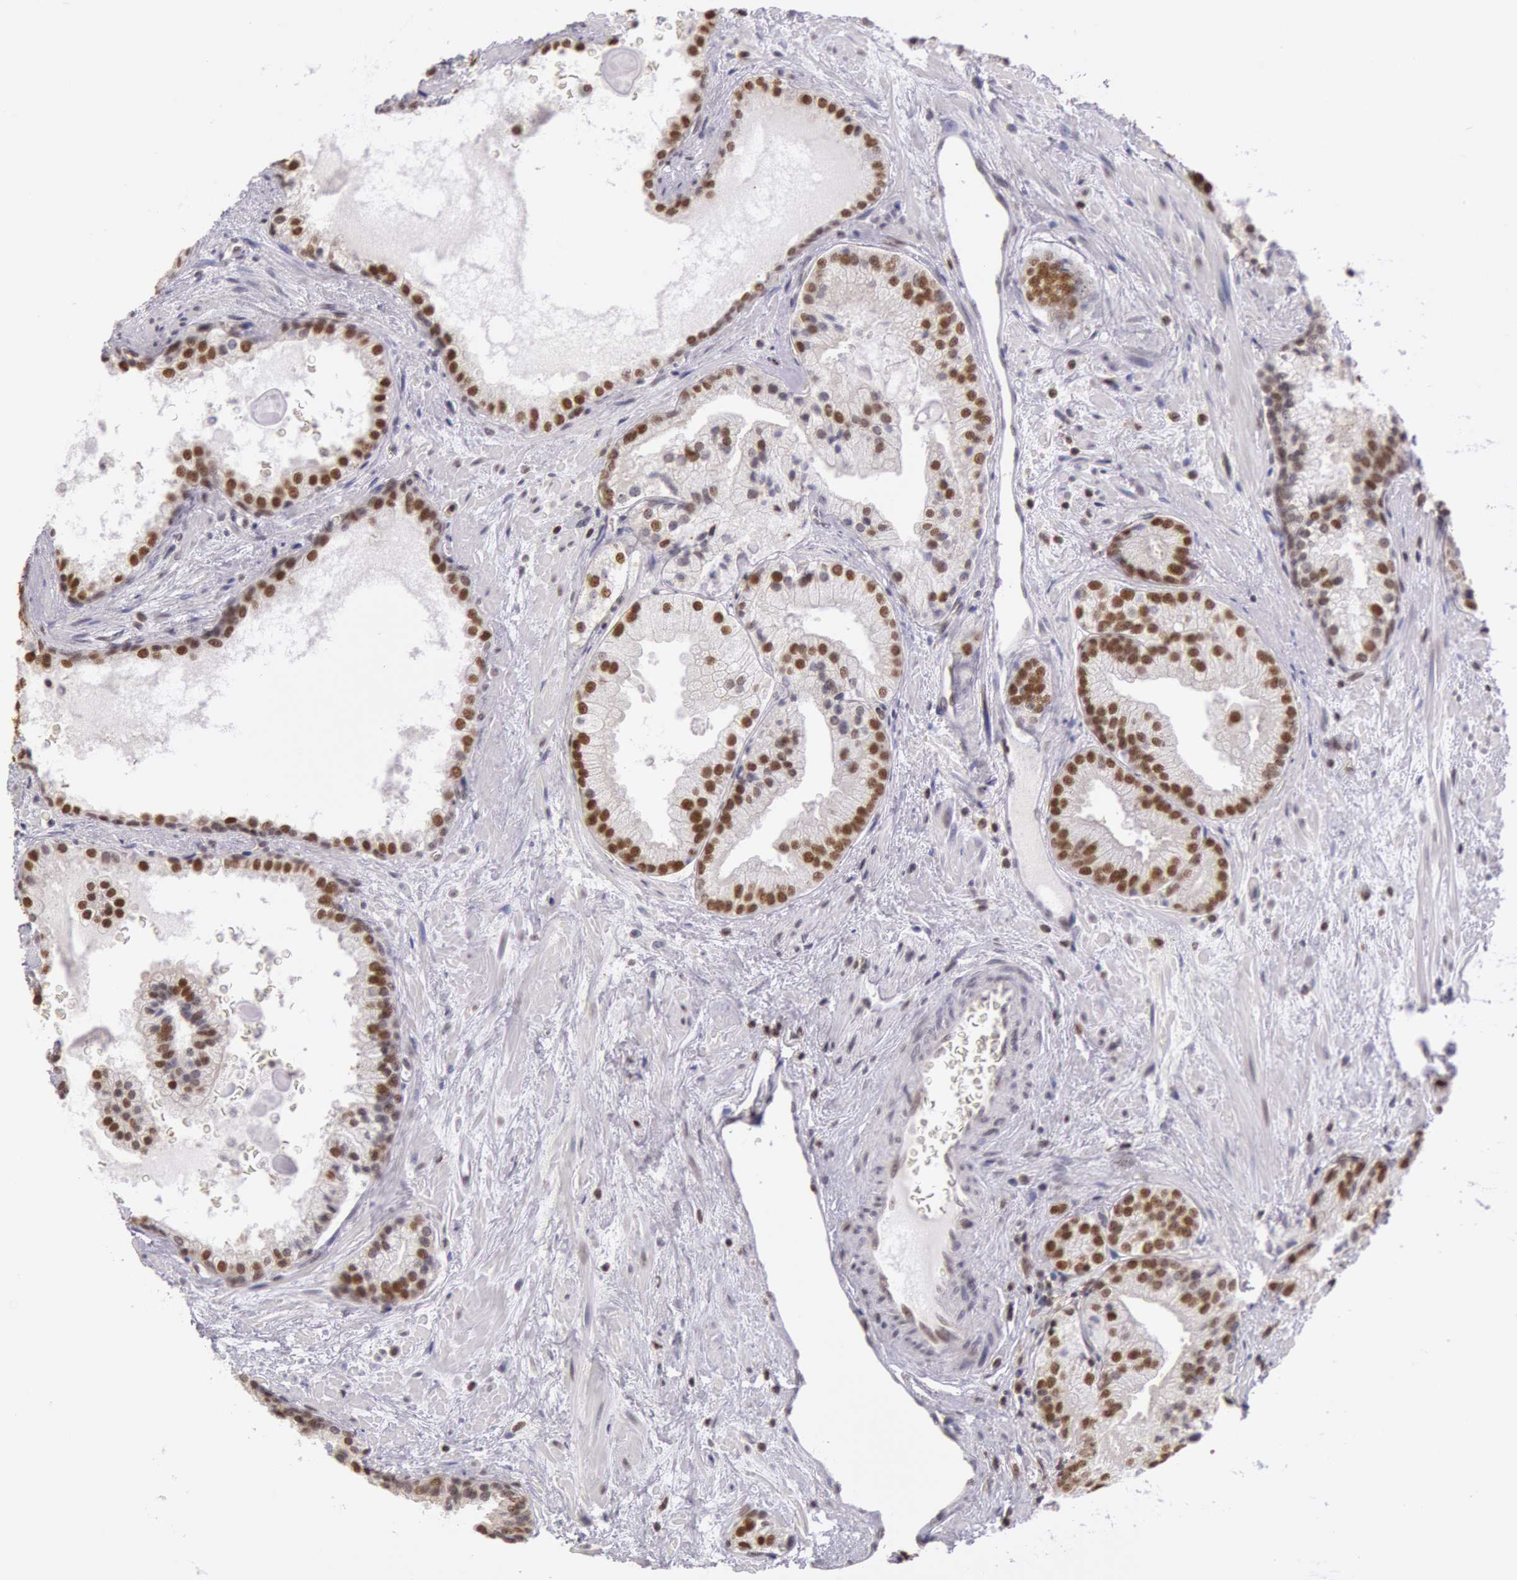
{"staining": {"intensity": "strong", "quantity": ">75%", "location": "nuclear"}, "tissue": "prostate cancer", "cell_type": "Tumor cells", "image_type": "cancer", "snomed": [{"axis": "morphology", "description": "Adenocarcinoma, Medium grade"}, {"axis": "topography", "description": "Prostate"}], "caption": "Immunohistochemical staining of human medium-grade adenocarcinoma (prostate) demonstrates high levels of strong nuclear protein positivity in approximately >75% of tumor cells.", "gene": "ESS2", "patient": {"sex": "male", "age": 70}}